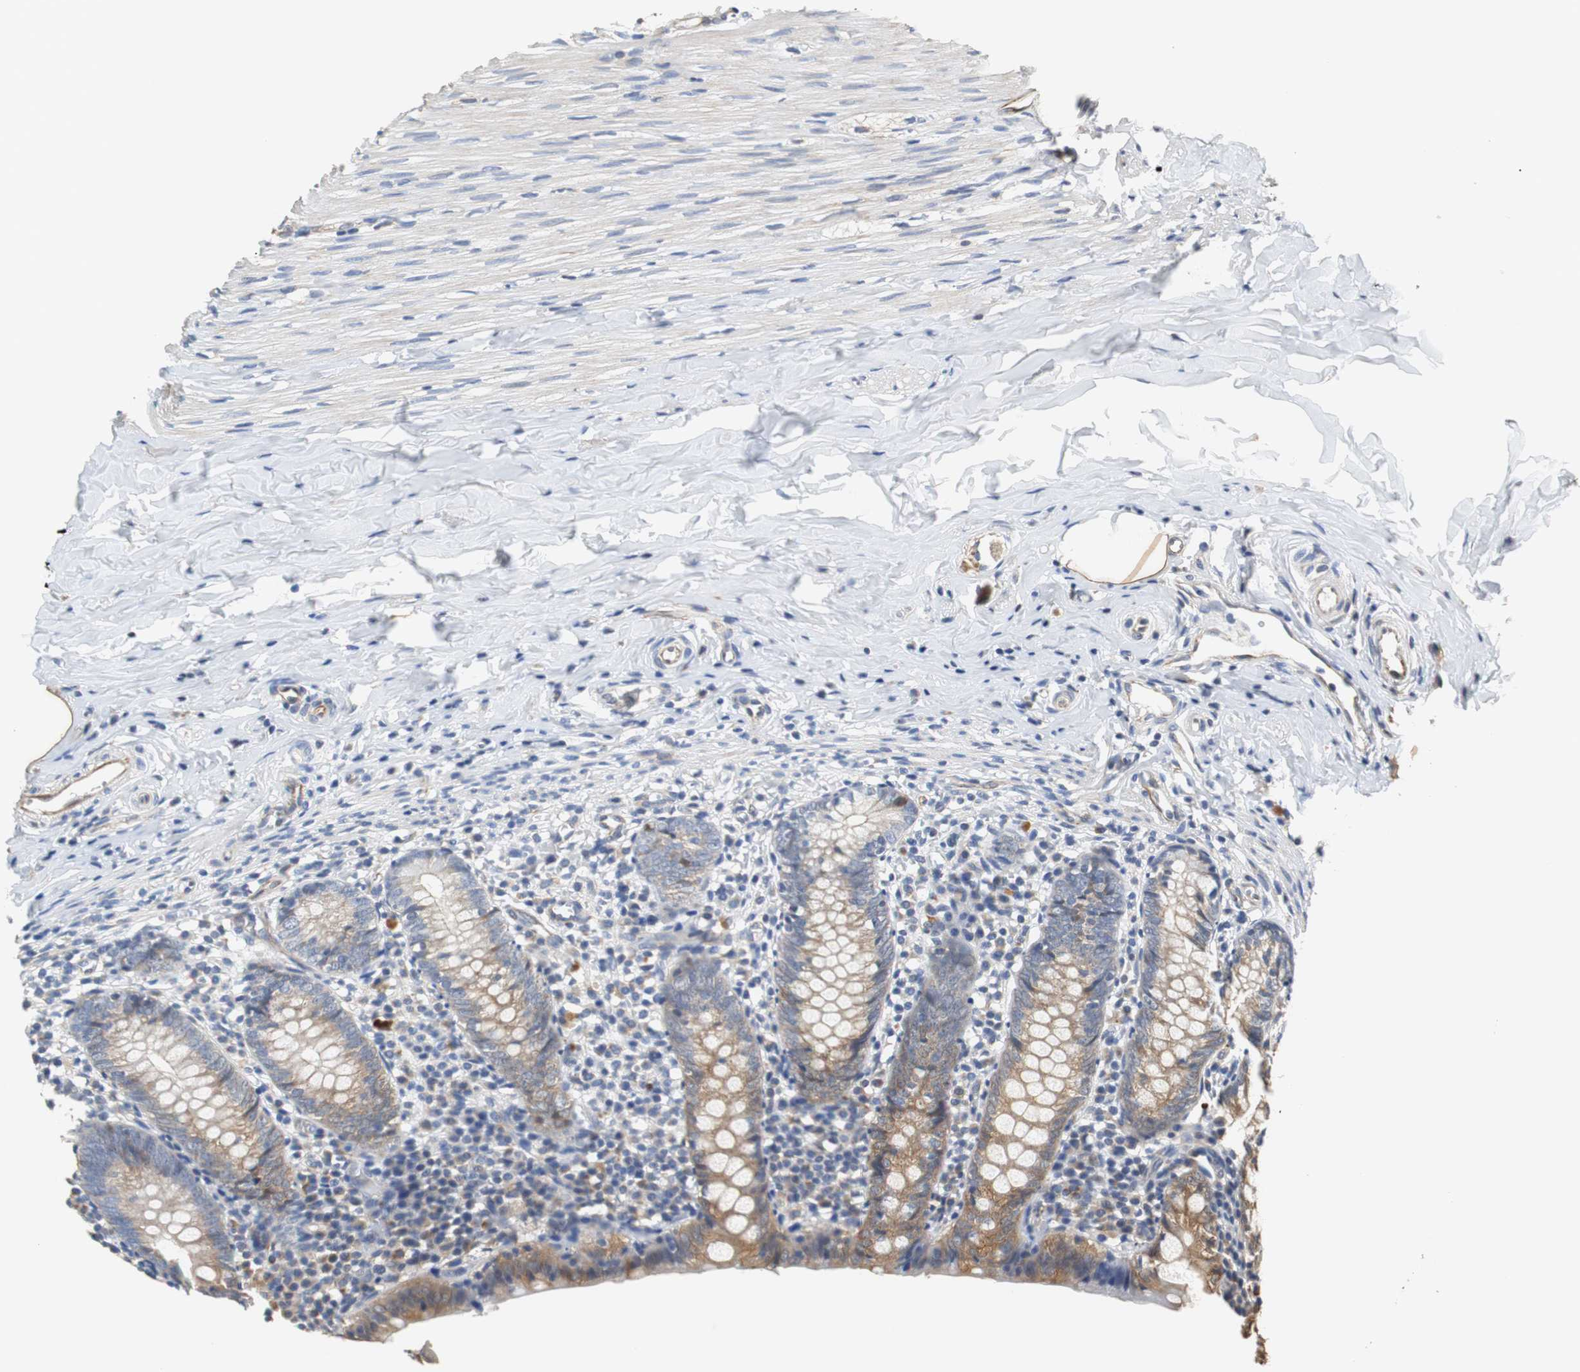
{"staining": {"intensity": "moderate", "quantity": ">75%", "location": "cytoplasmic/membranous"}, "tissue": "appendix", "cell_type": "Glandular cells", "image_type": "normal", "snomed": [{"axis": "morphology", "description": "Normal tissue, NOS"}, {"axis": "topography", "description": "Appendix"}], "caption": "Protein analysis of unremarkable appendix exhibits moderate cytoplasmic/membranous staining in about >75% of glandular cells.", "gene": "PCK1", "patient": {"sex": "female", "age": 10}}